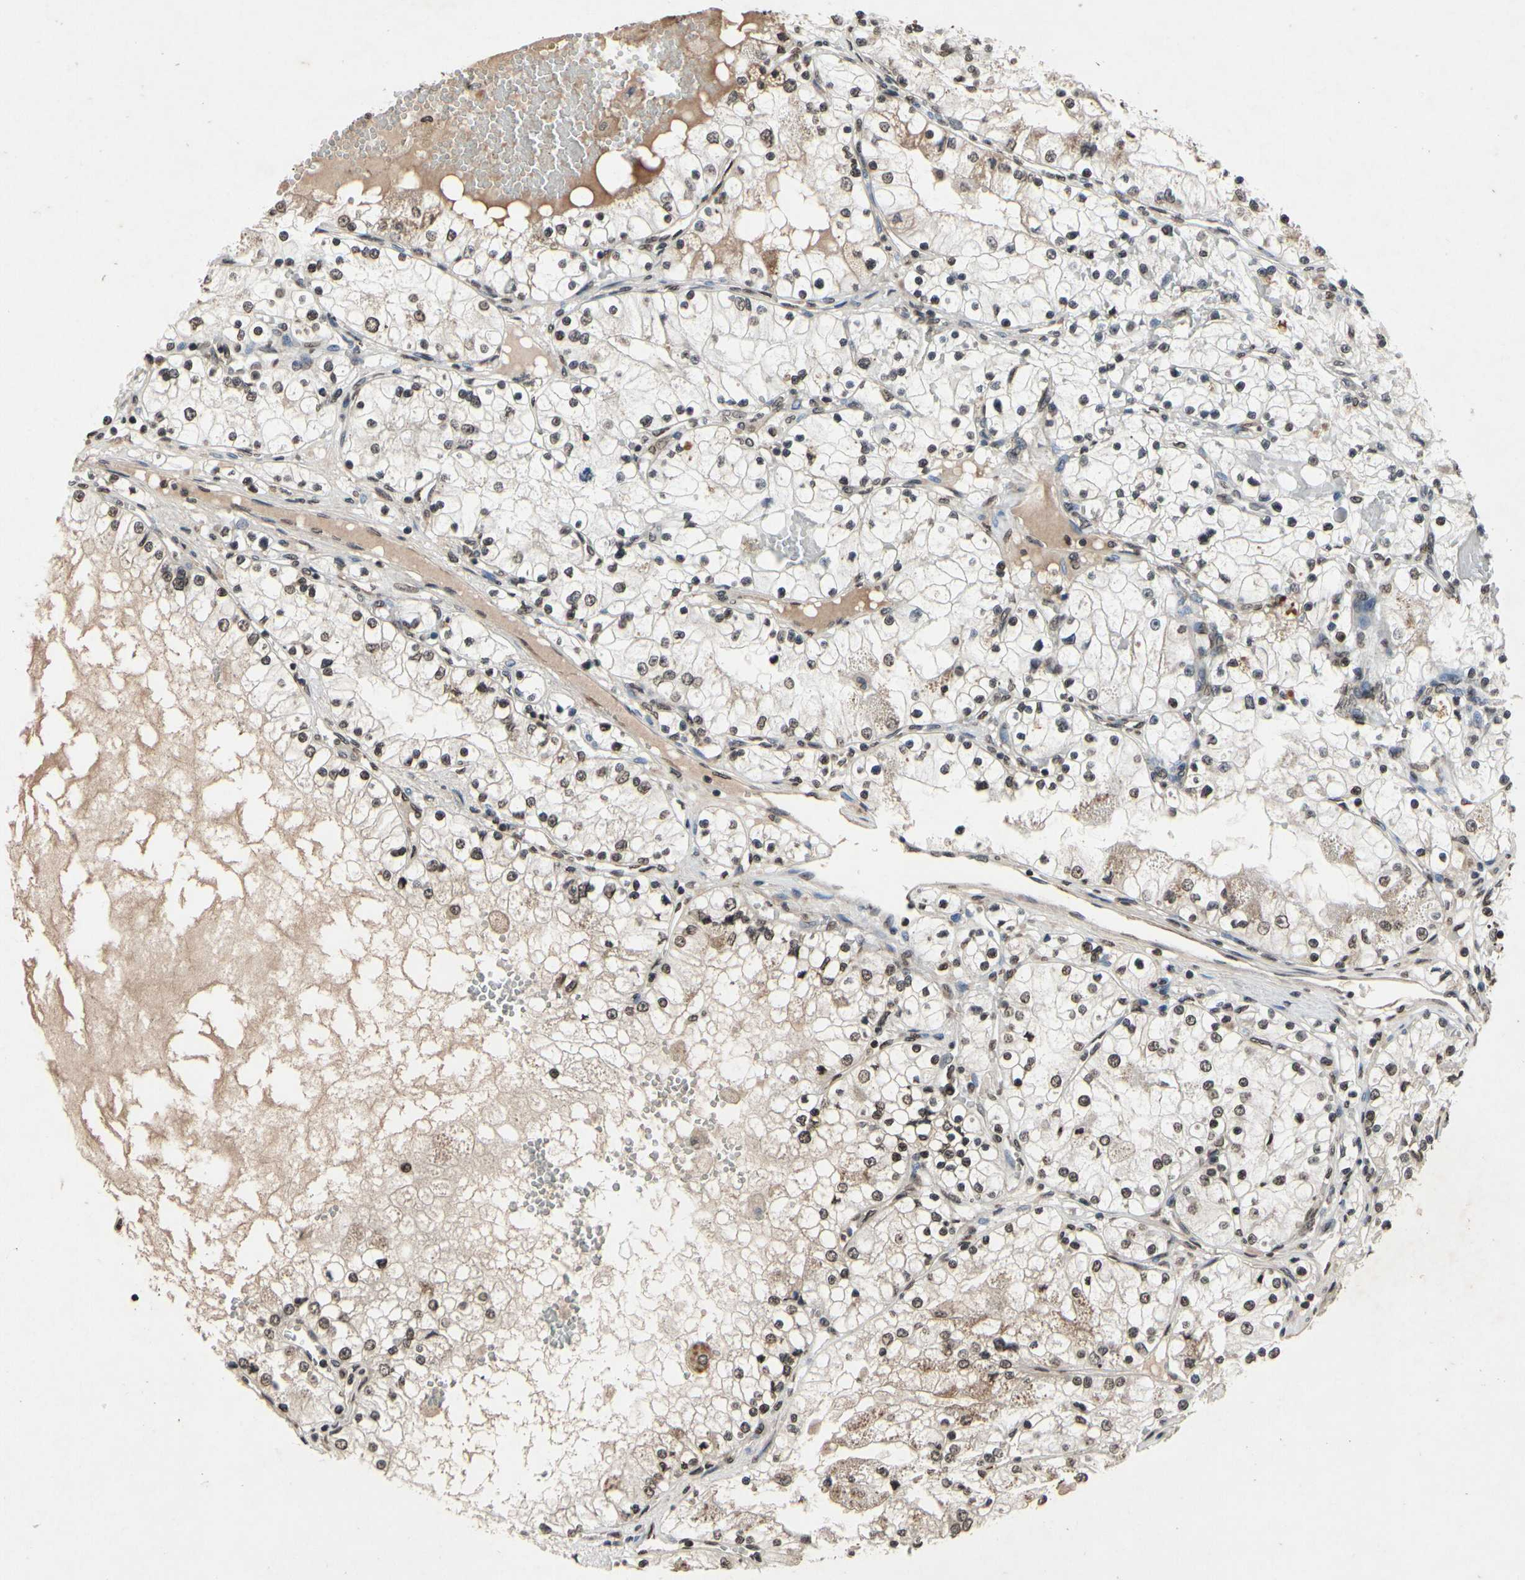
{"staining": {"intensity": "weak", "quantity": "25%-75%", "location": "nuclear"}, "tissue": "renal cancer", "cell_type": "Tumor cells", "image_type": "cancer", "snomed": [{"axis": "morphology", "description": "Adenocarcinoma, NOS"}, {"axis": "topography", "description": "Kidney"}], "caption": "The image displays staining of renal cancer (adenocarcinoma), revealing weak nuclear protein expression (brown color) within tumor cells. The staining is performed using DAB (3,3'-diaminobenzidine) brown chromogen to label protein expression. The nuclei are counter-stained blue using hematoxylin.", "gene": "HIPK2", "patient": {"sex": "male", "age": 68}}